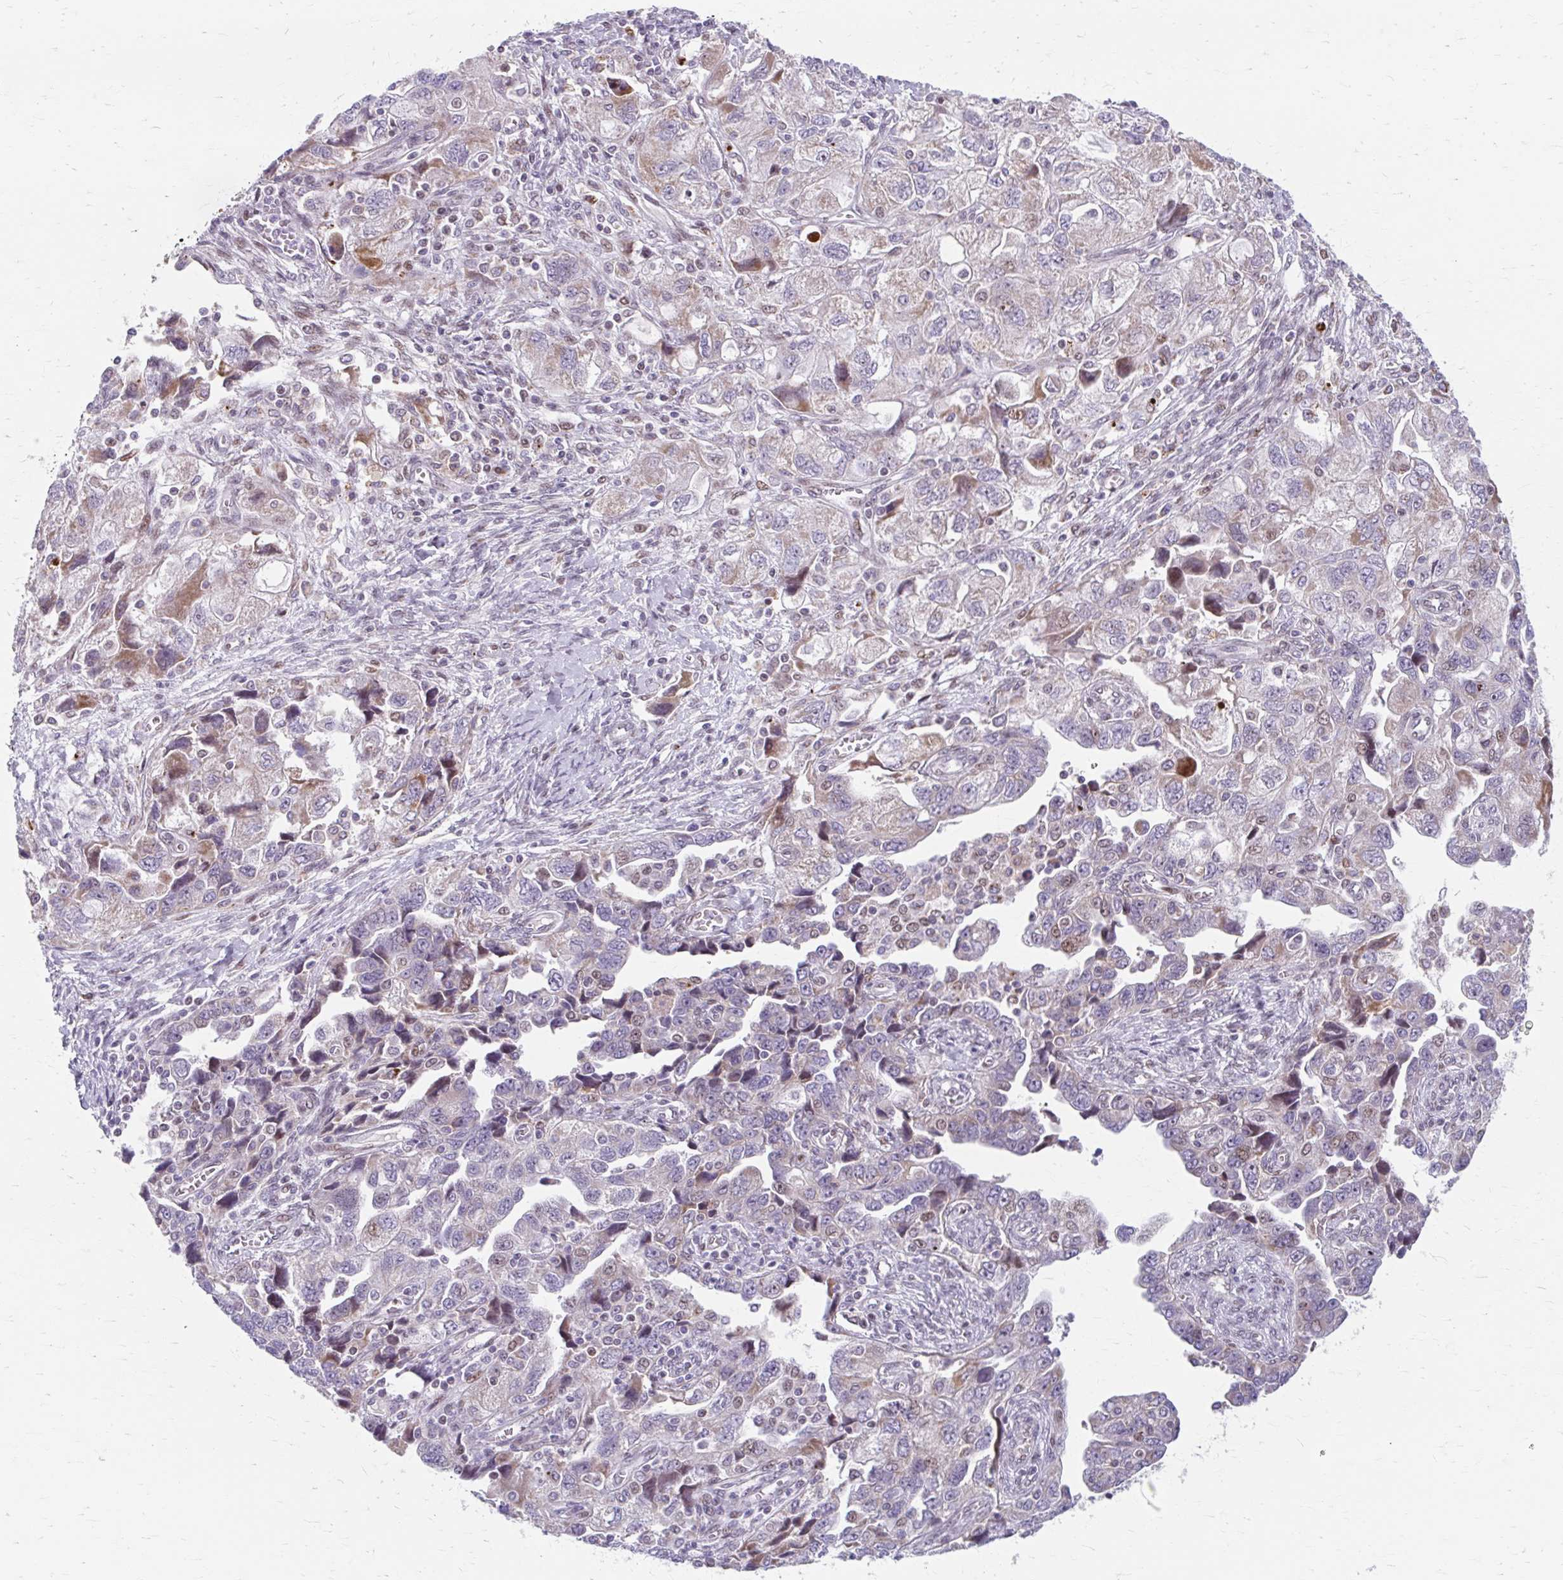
{"staining": {"intensity": "moderate", "quantity": "<25%", "location": "cytoplasmic/membranous,nuclear"}, "tissue": "ovarian cancer", "cell_type": "Tumor cells", "image_type": "cancer", "snomed": [{"axis": "morphology", "description": "Carcinoma, NOS"}, {"axis": "morphology", "description": "Cystadenocarcinoma, serous, NOS"}, {"axis": "topography", "description": "Ovary"}], "caption": "The image reveals a brown stain indicating the presence of a protein in the cytoplasmic/membranous and nuclear of tumor cells in ovarian cancer (carcinoma).", "gene": "BEAN1", "patient": {"sex": "female", "age": 69}}